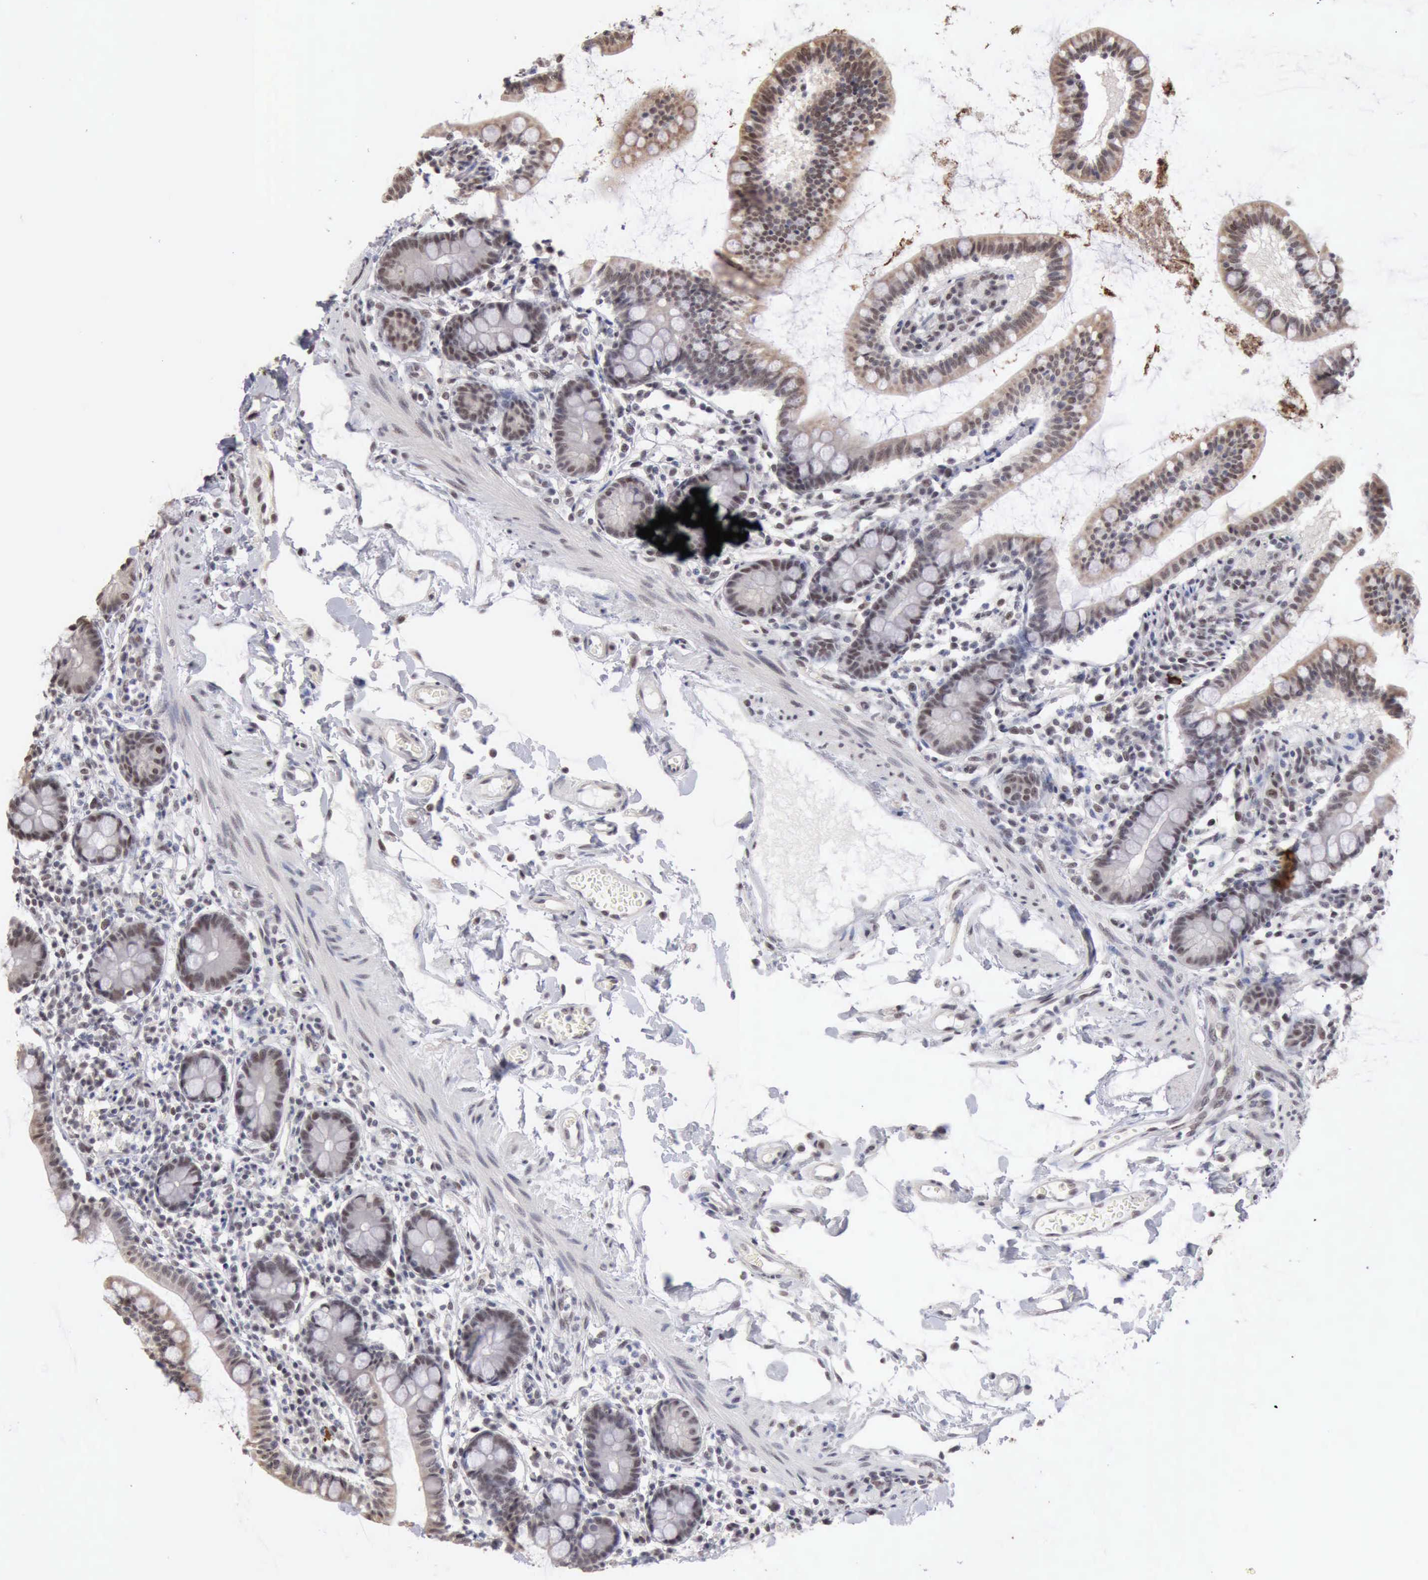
{"staining": {"intensity": "weak", "quantity": ">75%", "location": "cytoplasmic/membranous,nuclear"}, "tissue": "small intestine", "cell_type": "Glandular cells", "image_type": "normal", "snomed": [{"axis": "morphology", "description": "Normal tissue, NOS"}, {"axis": "topography", "description": "Small intestine"}], "caption": "The image displays staining of benign small intestine, revealing weak cytoplasmic/membranous,nuclear protein positivity (brown color) within glandular cells.", "gene": "TAF1", "patient": {"sex": "female", "age": 61}}